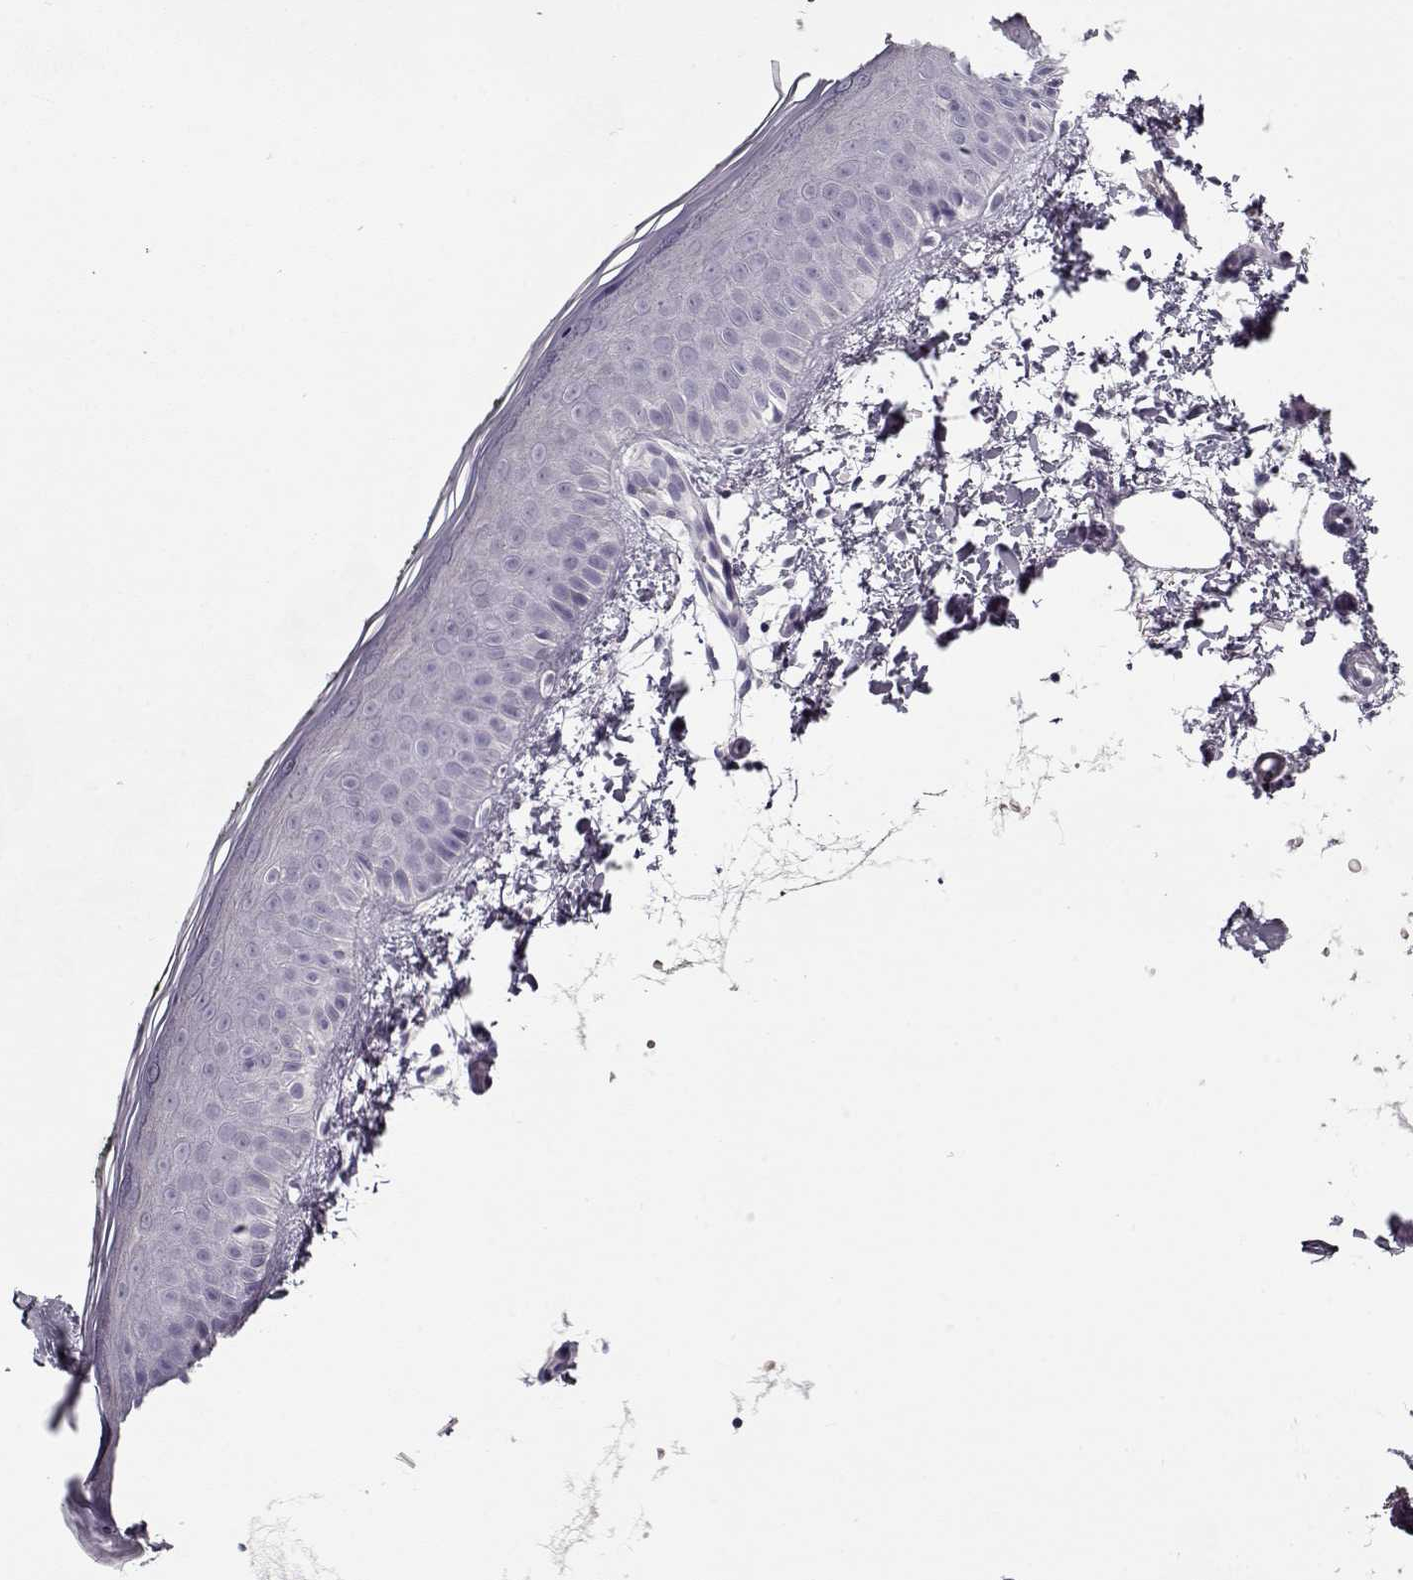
{"staining": {"intensity": "negative", "quantity": "none", "location": "none"}, "tissue": "skin", "cell_type": "Fibroblasts", "image_type": "normal", "snomed": [{"axis": "morphology", "description": "Normal tissue, NOS"}, {"axis": "topography", "description": "Skin"}], "caption": "This is an IHC micrograph of normal skin. There is no positivity in fibroblasts.", "gene": "CCDC136", "patient": {"sex": "female", "age": 62}}